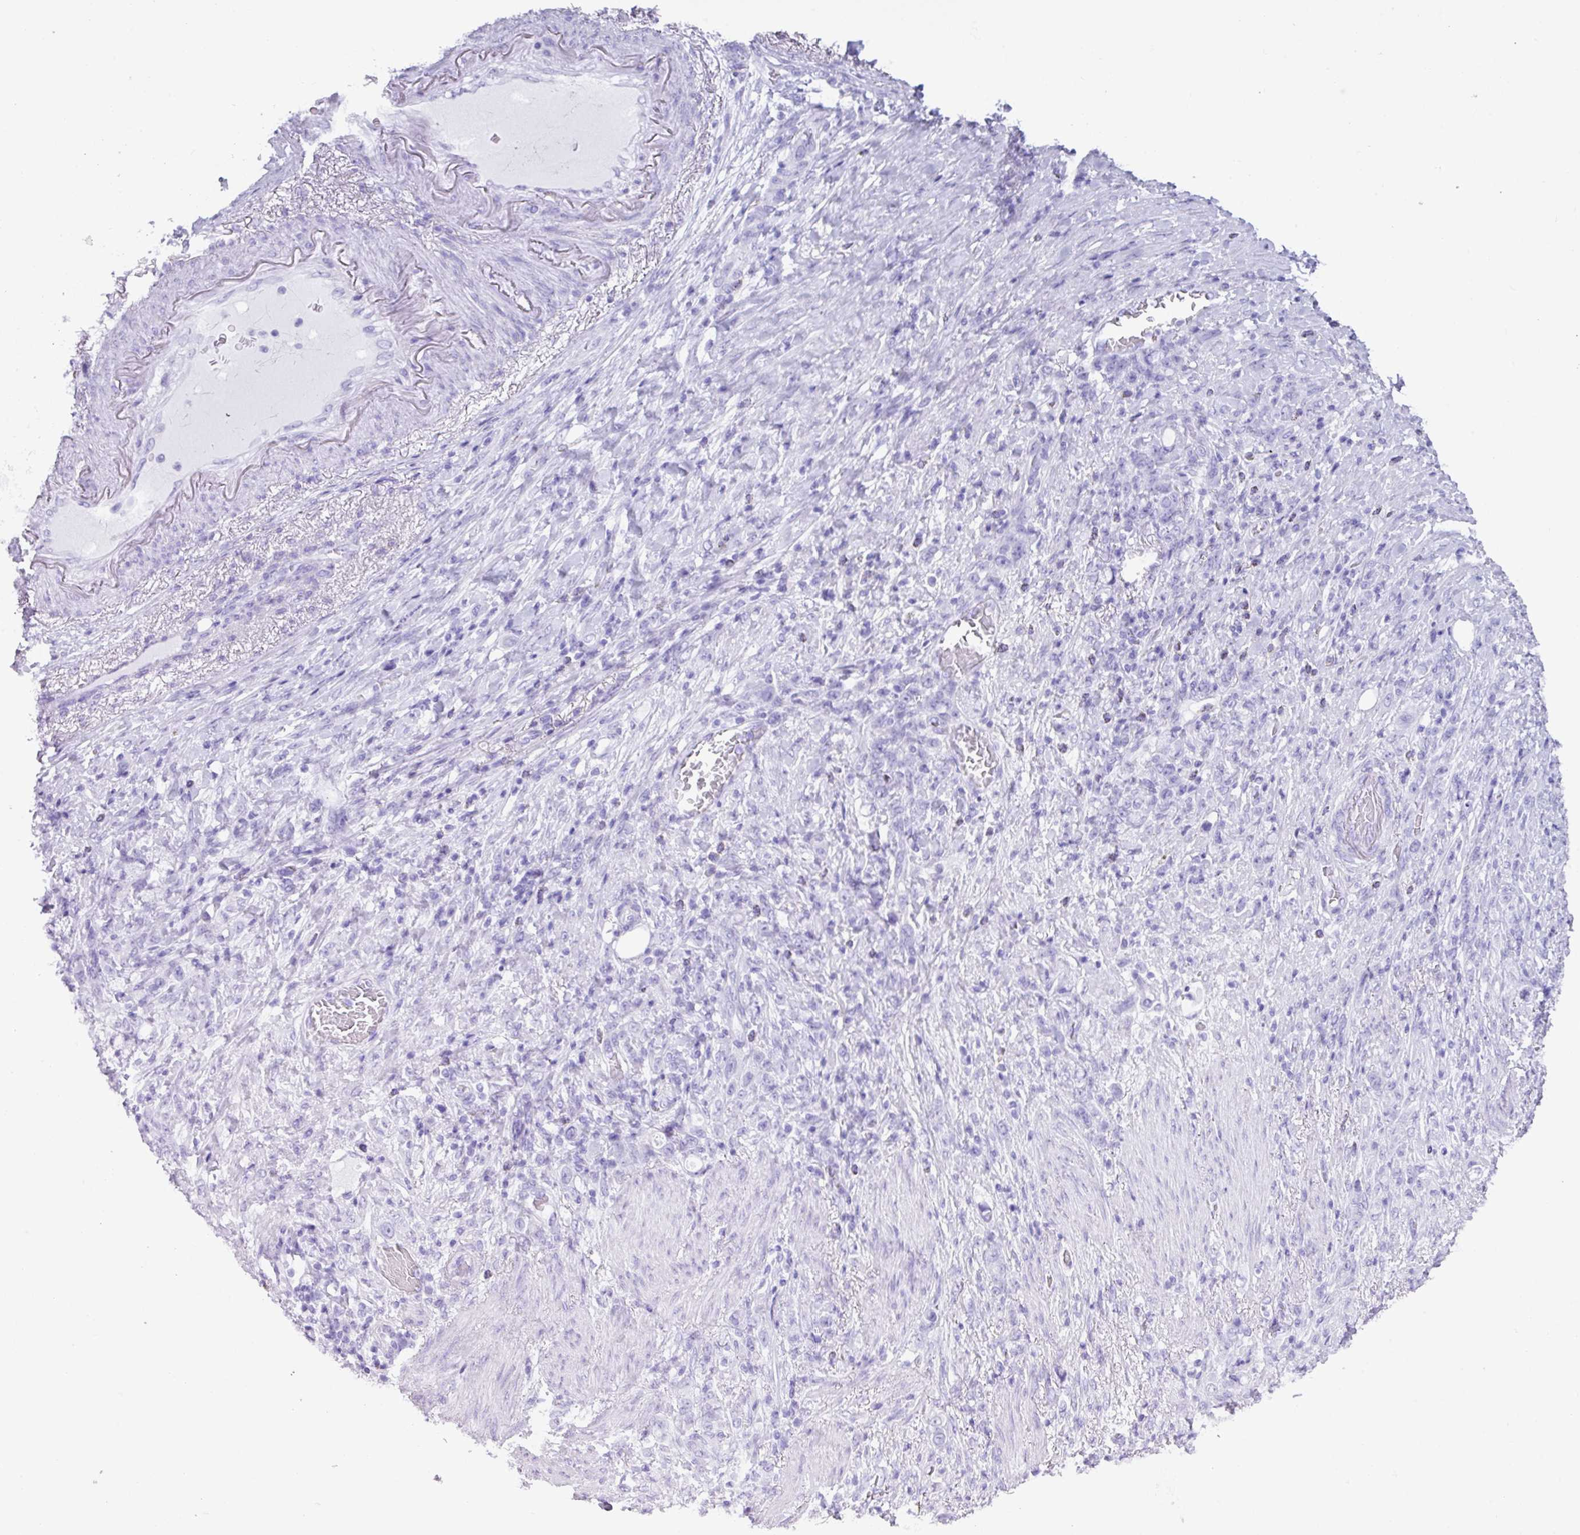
{"staining": {"intensity": "negative", "quantity": "none", "location": "none"}, "tissue": "stomach cancer", "cell_type": "Tumor cells", "image_type": "cancer", "snomed": [{"axis": "morphology", "description": "Adenocarcinoma, NOS"}, {"axis": "topography", "description": "Stomach"}], "caption": "Tumor cells show no significant protein positivity in stomach adenocarcinoma. (DAB immunohistochemistry (IHC), high magnification).", "gene": "ZNF524", "patient": {"sex": "female", "age": 79}}